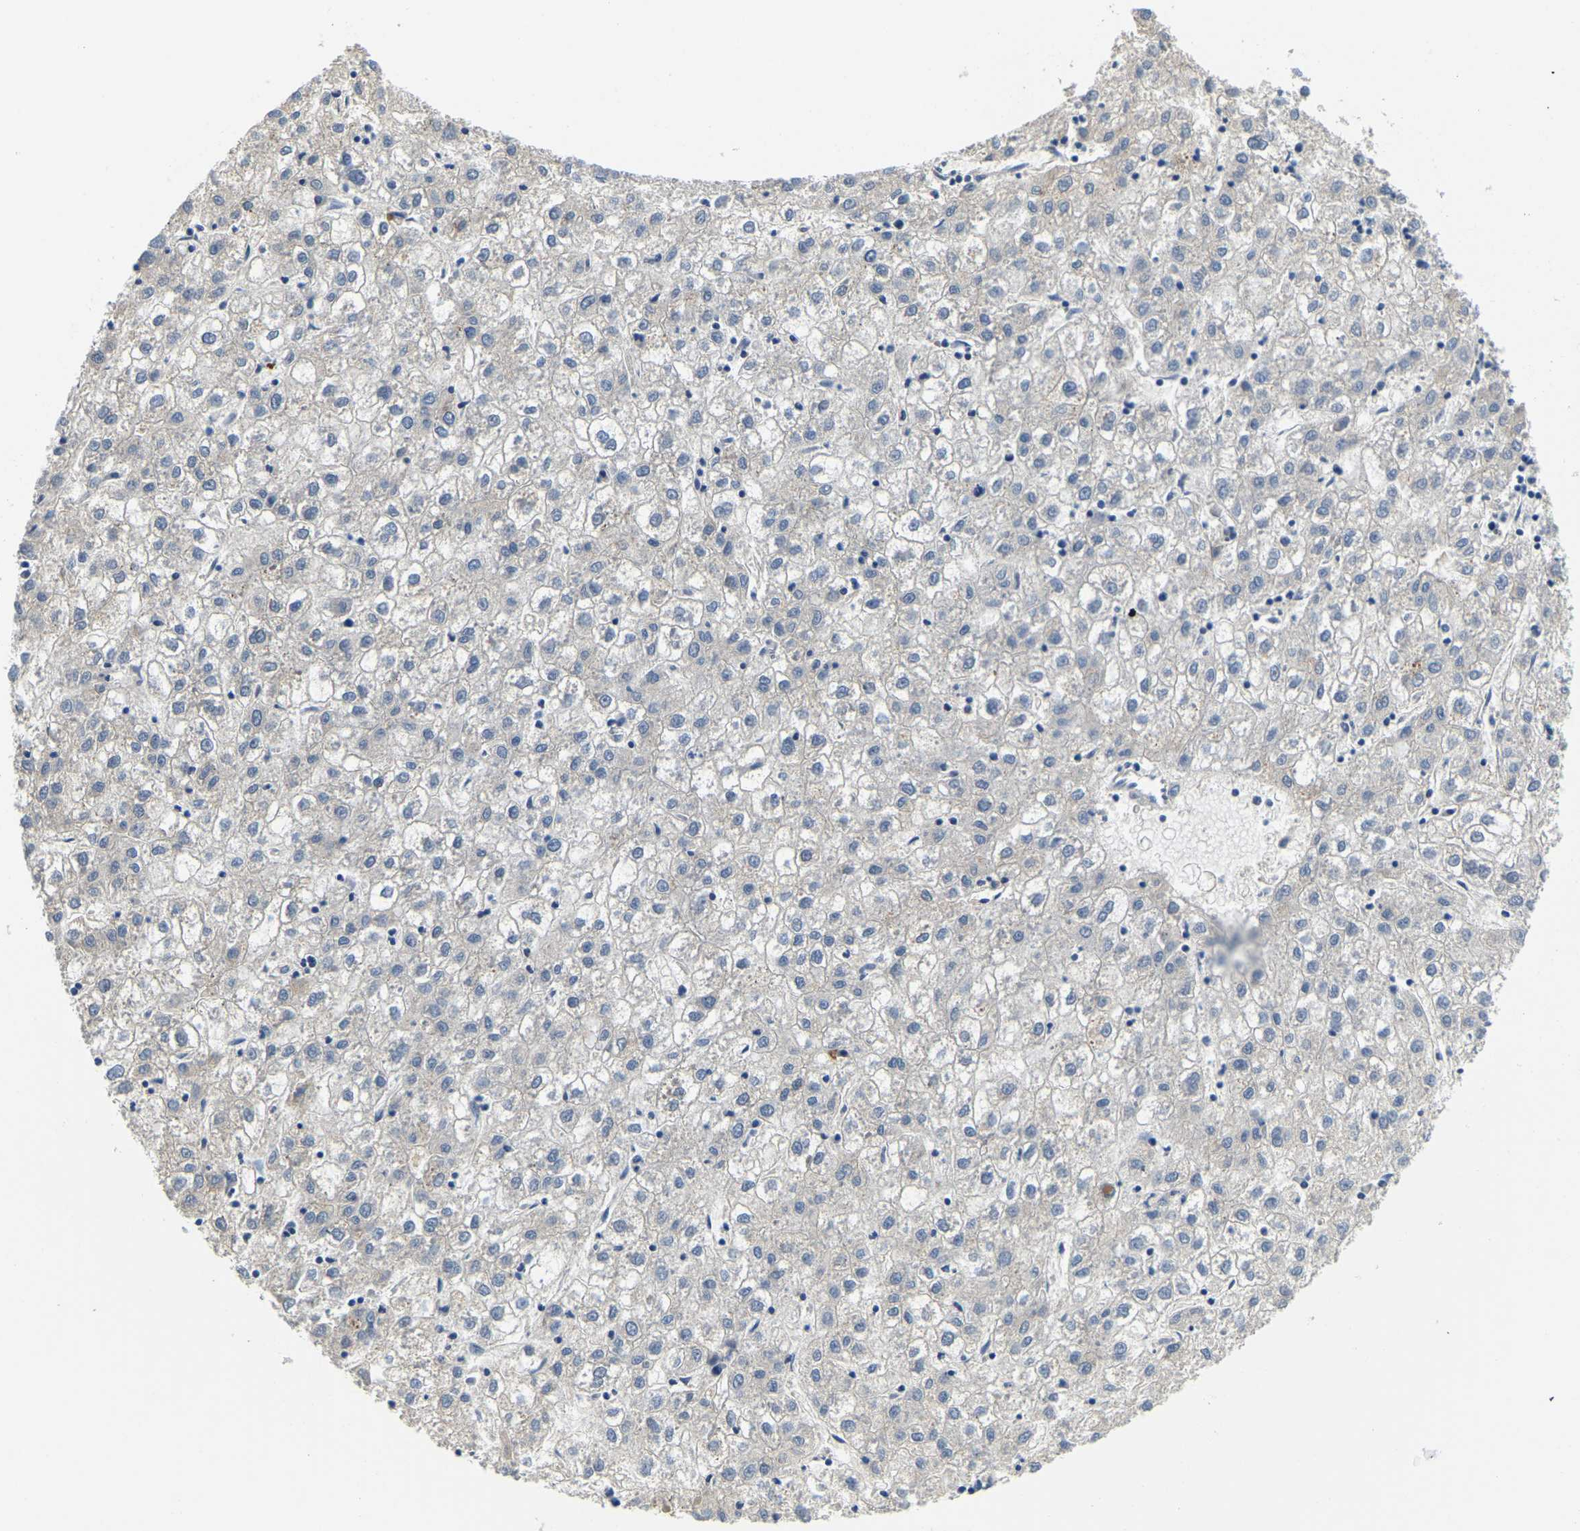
{"staining": {"intensity": "negative", "quantity": "none", "location": "none"}, "tissue": "liver cancer", "cell_type": "Tumor cells", "image_type": "cancer", "snomed": [{"axis": "morphology", "description": "Carcinoma, Hepatocellular, NOS"}, {"axis": "topography", "description": "Liver"}], "caption": "IHC histopathology image of neoplastic tissue: hepatocellular carcinoma (liver) stained with DAB (3,3'-diaminobenzidine) demonstrates no significant protein staining in tumor cells.", "gene": "LIAS", "patient": {"sex": "male", "age": 72}}